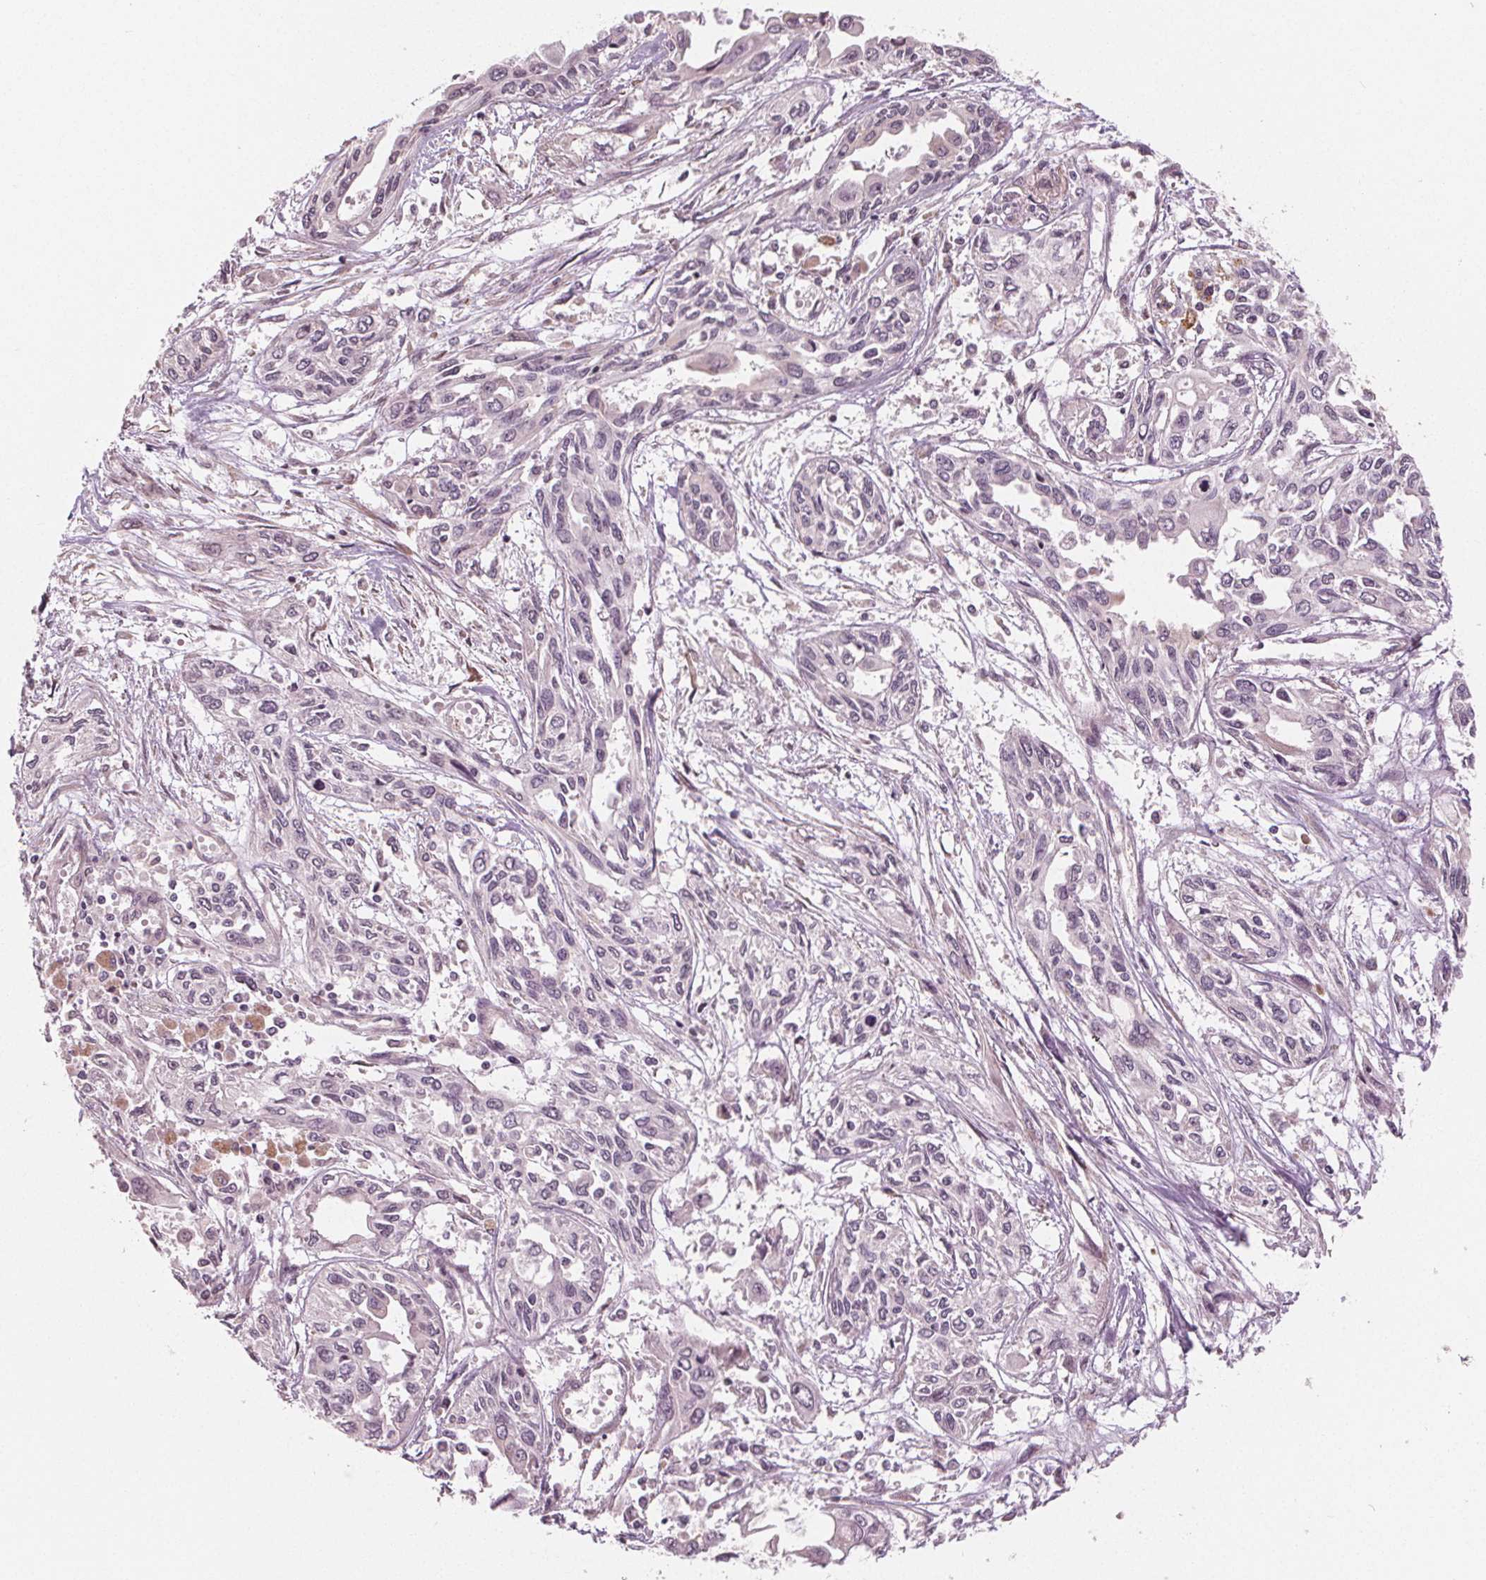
{"staining": {"intensity": "negative", "quantity": "none", "location": "none"}, "tissue": "pancreatic cancer", "cell_type": "Tumor cells", "image_type": "cancer", "snomed": [{"axis": "morphology", "description": "Adenocarcinoma, NOS"}, {"axis": "topography", "description": "Pancreas"}], "caption": "Tumor cells are negative for protein expression in human pancreatic cancer.", "gene": "CLBA1", "patient": {"sex": "female", "age": 55}}